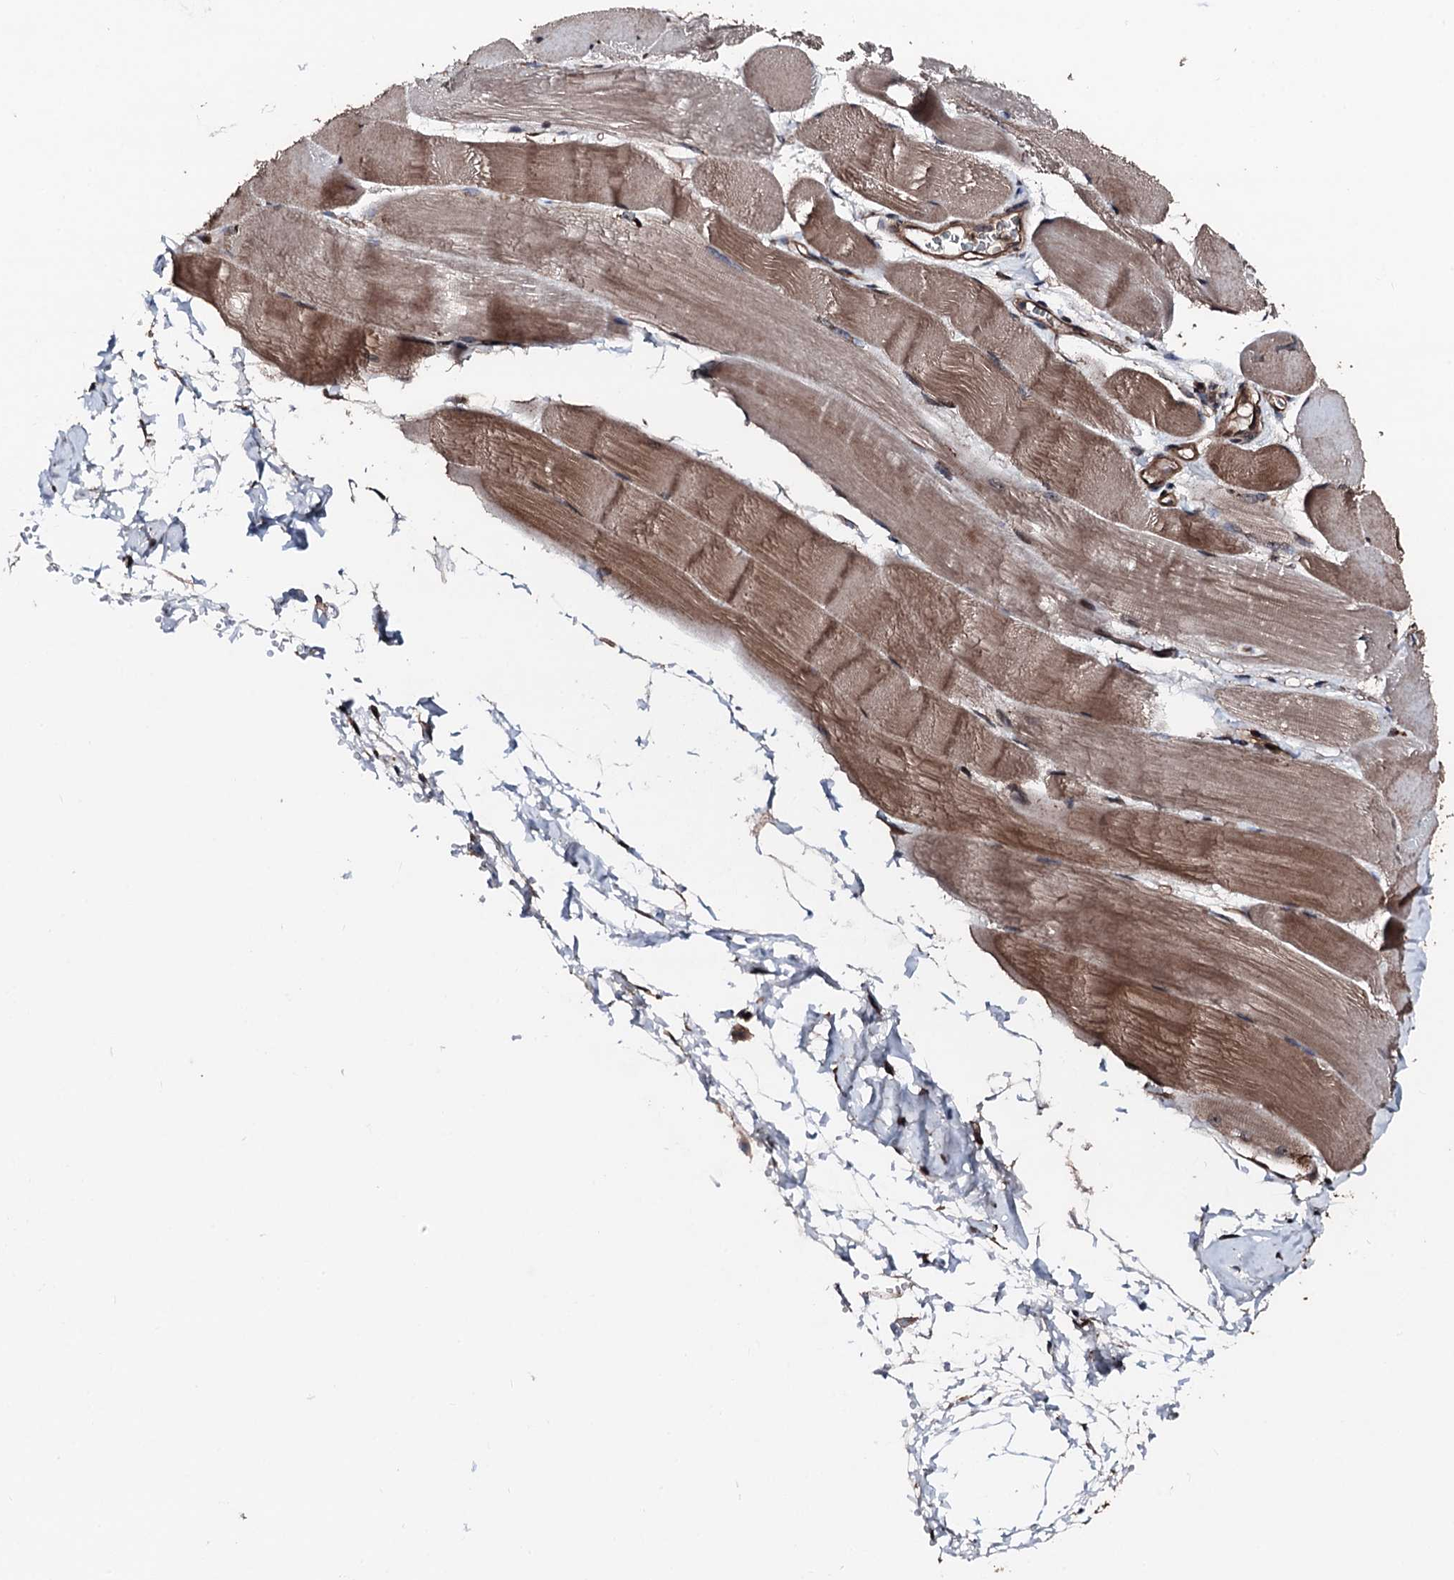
{"staining": {"intensity": "moderate", "quantity": ">75%", "location": "cytoplasmic/membranous"}, "tissue": "skeletal muscle", "cell_type": "Myocytes", "image_type": "normal", "snomed": [{"axis": "morphology", "description": "Normal tissue, NOS"}, {"axis": "morphology", "description": "Basal cell carcinoma"}, {"axis": "topography", "description": "Skeletal muscle"}], "caption": "An IHC histopathology image of normal tissue is shown. Protein staining in brown shows moderate cytoplasmic/membranous positivity in skeletal muscle within myocytes. The staining was performed using DAB (3,3'-diaminobenzidine) to visualize the protein expression in brown, while the nuclei were stained in blue with hematoxylin (Magnification: 20x).", "gene": "KIF18A", "patient": {"sex": "female", "age": 64}}